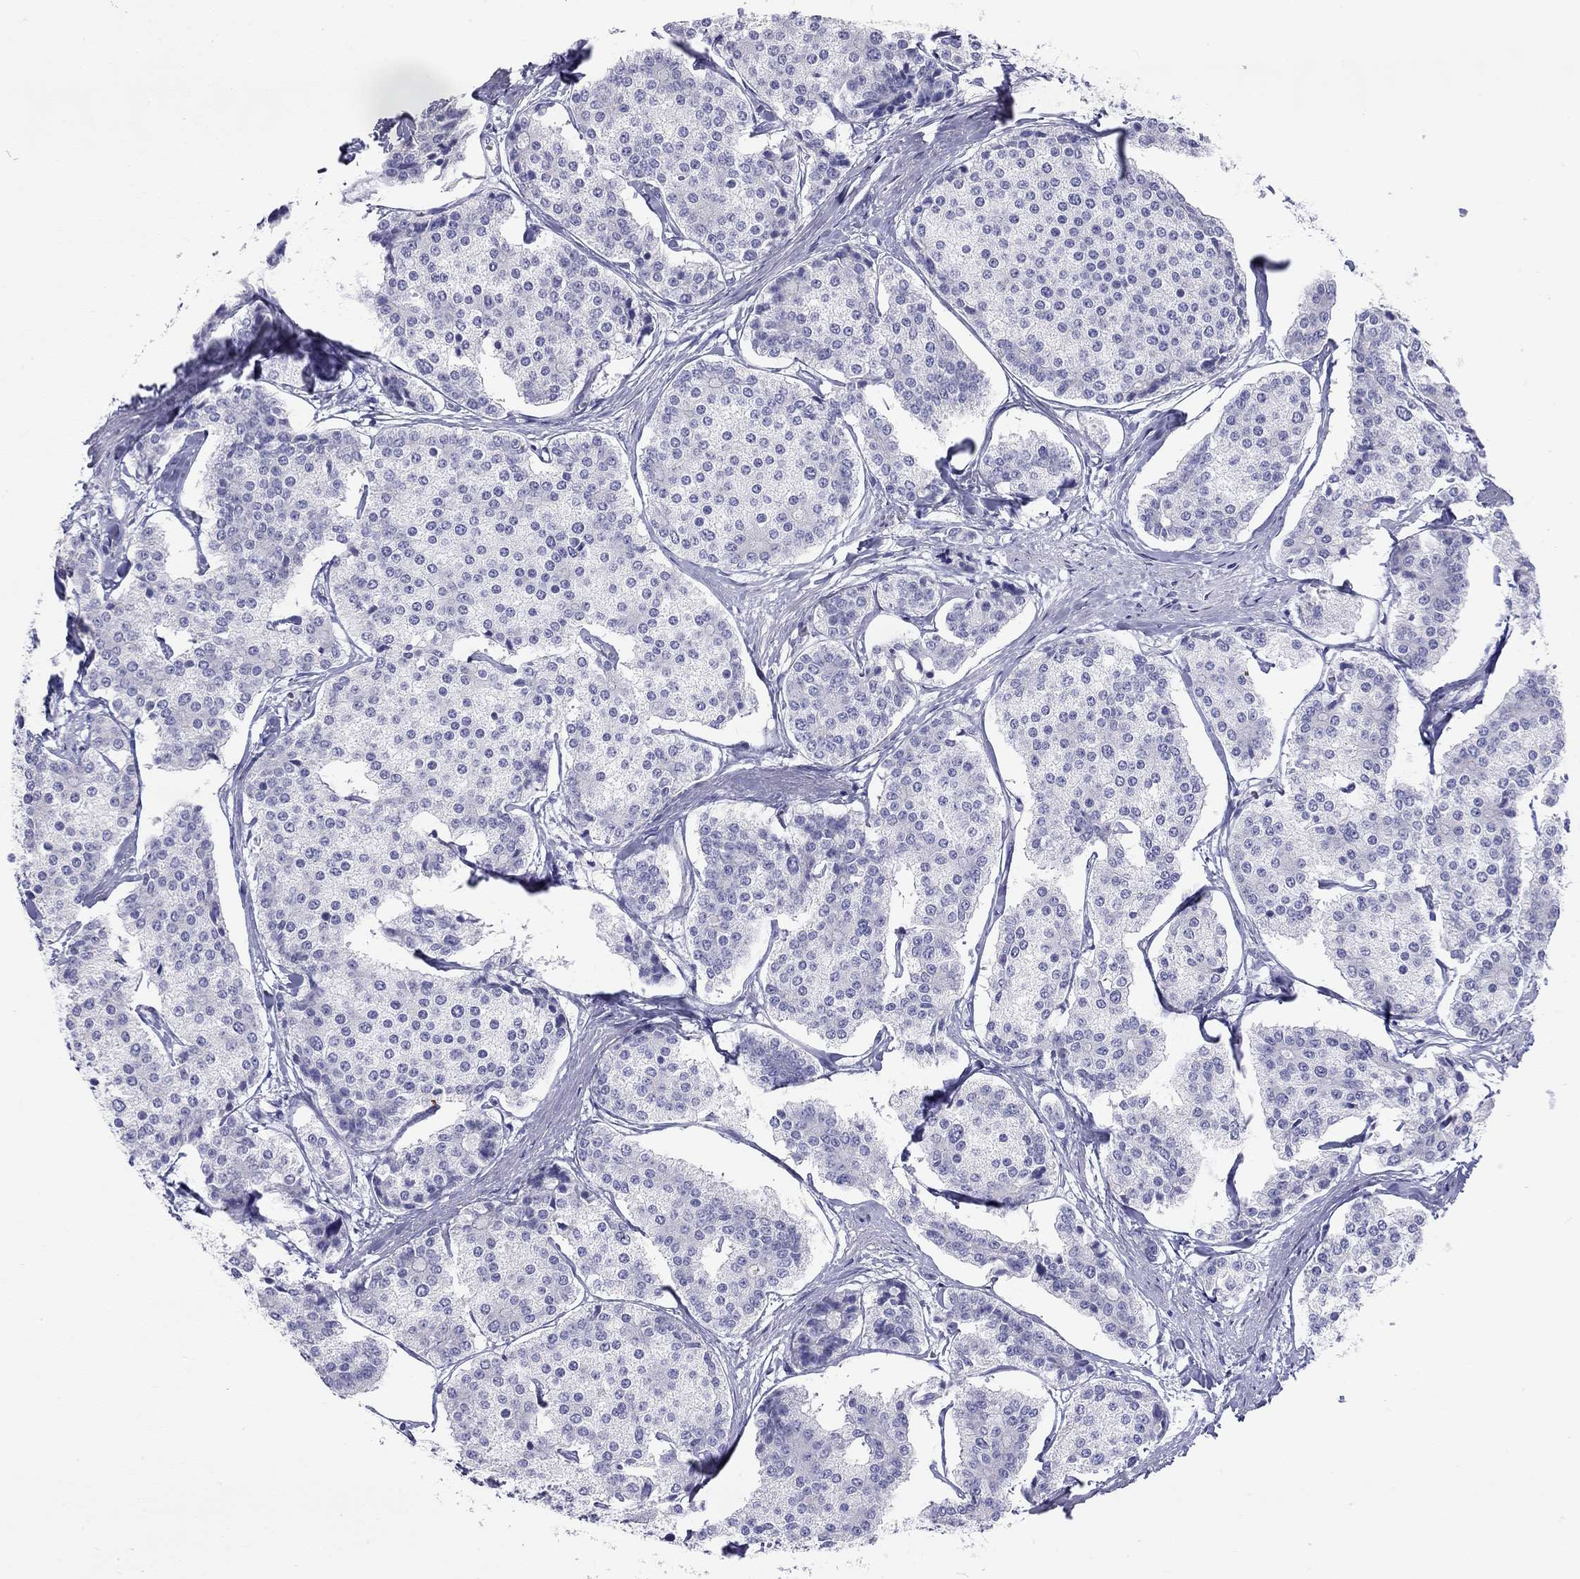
{"staining": {"intensity": "negative", "quantity": "none", "location": "none"}, "tissue": "carcinoid", "cell_type": "Tumor cells", "image_type": "cancer", "snomed": [{"axis": "morphology", "description": "Carcinoid, malignant, NOS"}, {"axis": "topography", "description": "Small intestine"}], "caption": "Immunohistochemistry (IHC) of carcinoid displays no staining in tumor cells.", "gene": "HLA-DQB2", "patient": {"sex": "female", "age": 65}}